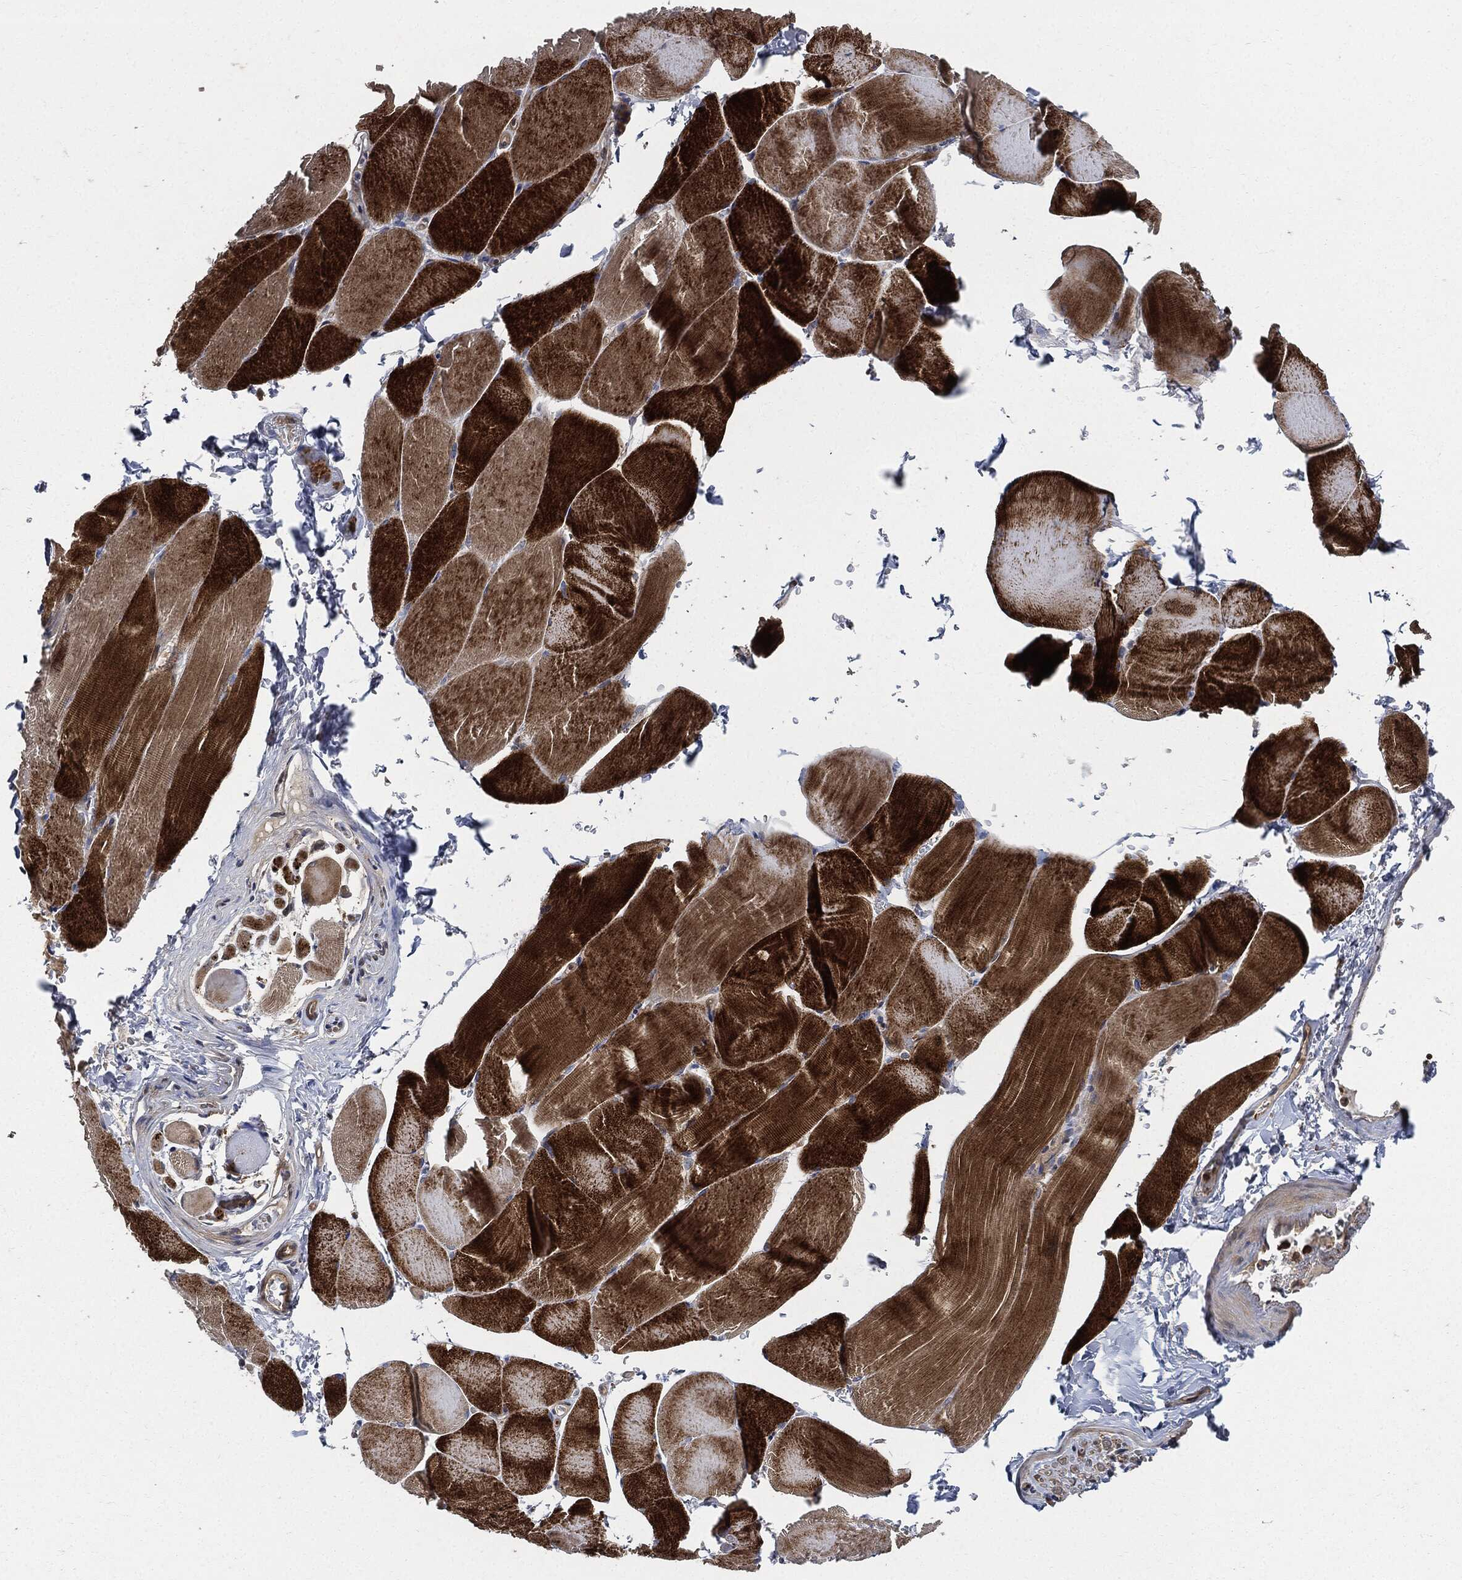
{"staining": {"intensity": "strong", "quantity": ">75%", "location": "cytoplasmic/membranous"}, "tissue": "skeletal muscle", "cell_type": "Myocytes", "image_type": "normal", "snomed": [{"axis": "morphology", "description": "Normal tissue, NOS"}, {"axis": "topography", "description": "Skeletal muscle"}], "caption": "Skeletal muscle stained with DAB immunohistochemistry demonstrates high levels of strong cytoplasmic/membranous expression in about >75% of myocytes. Nuclei are stained in blue.", "gene": "XPNPEP1", "patient": {"sex": "female", "age": 37}}